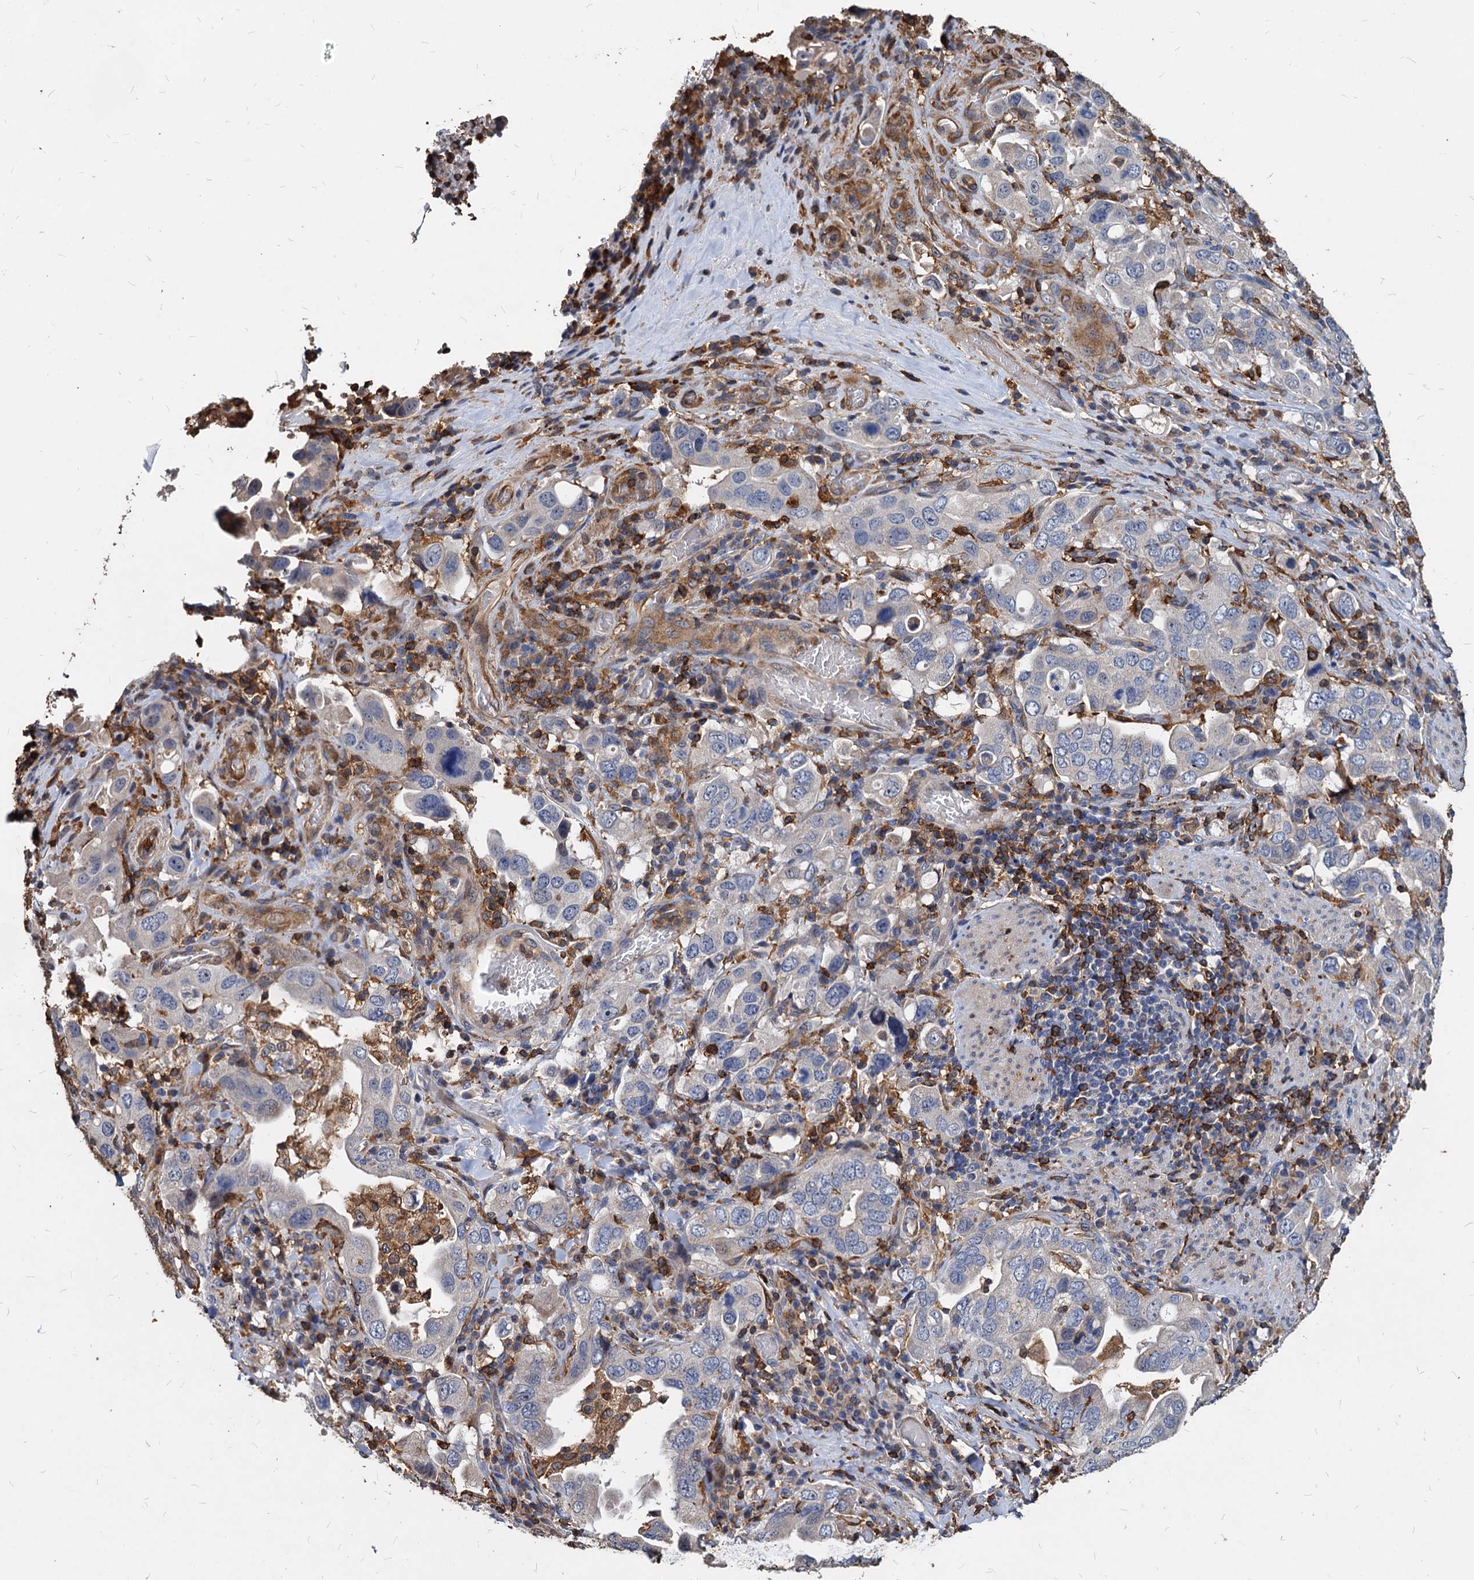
{"staining": {"intensity": "negative", "quantity": "none", "location": "none"}, "tissue": "stomach cancer", "cell_type": "Tumor cells", "image_type": "cancer", "snomed": [{"axis": "morphology", "description": "Adenocarcinoma, NOS"}, {"axis": "topography", "description": "Stomach, upper"}], "caption": "Photomicrograph shows no significant protein expression in tumor cells of adenocarcinoma (stomach).", "gene": "LCP2", "patient": {"sex": "male", "age": 62}}